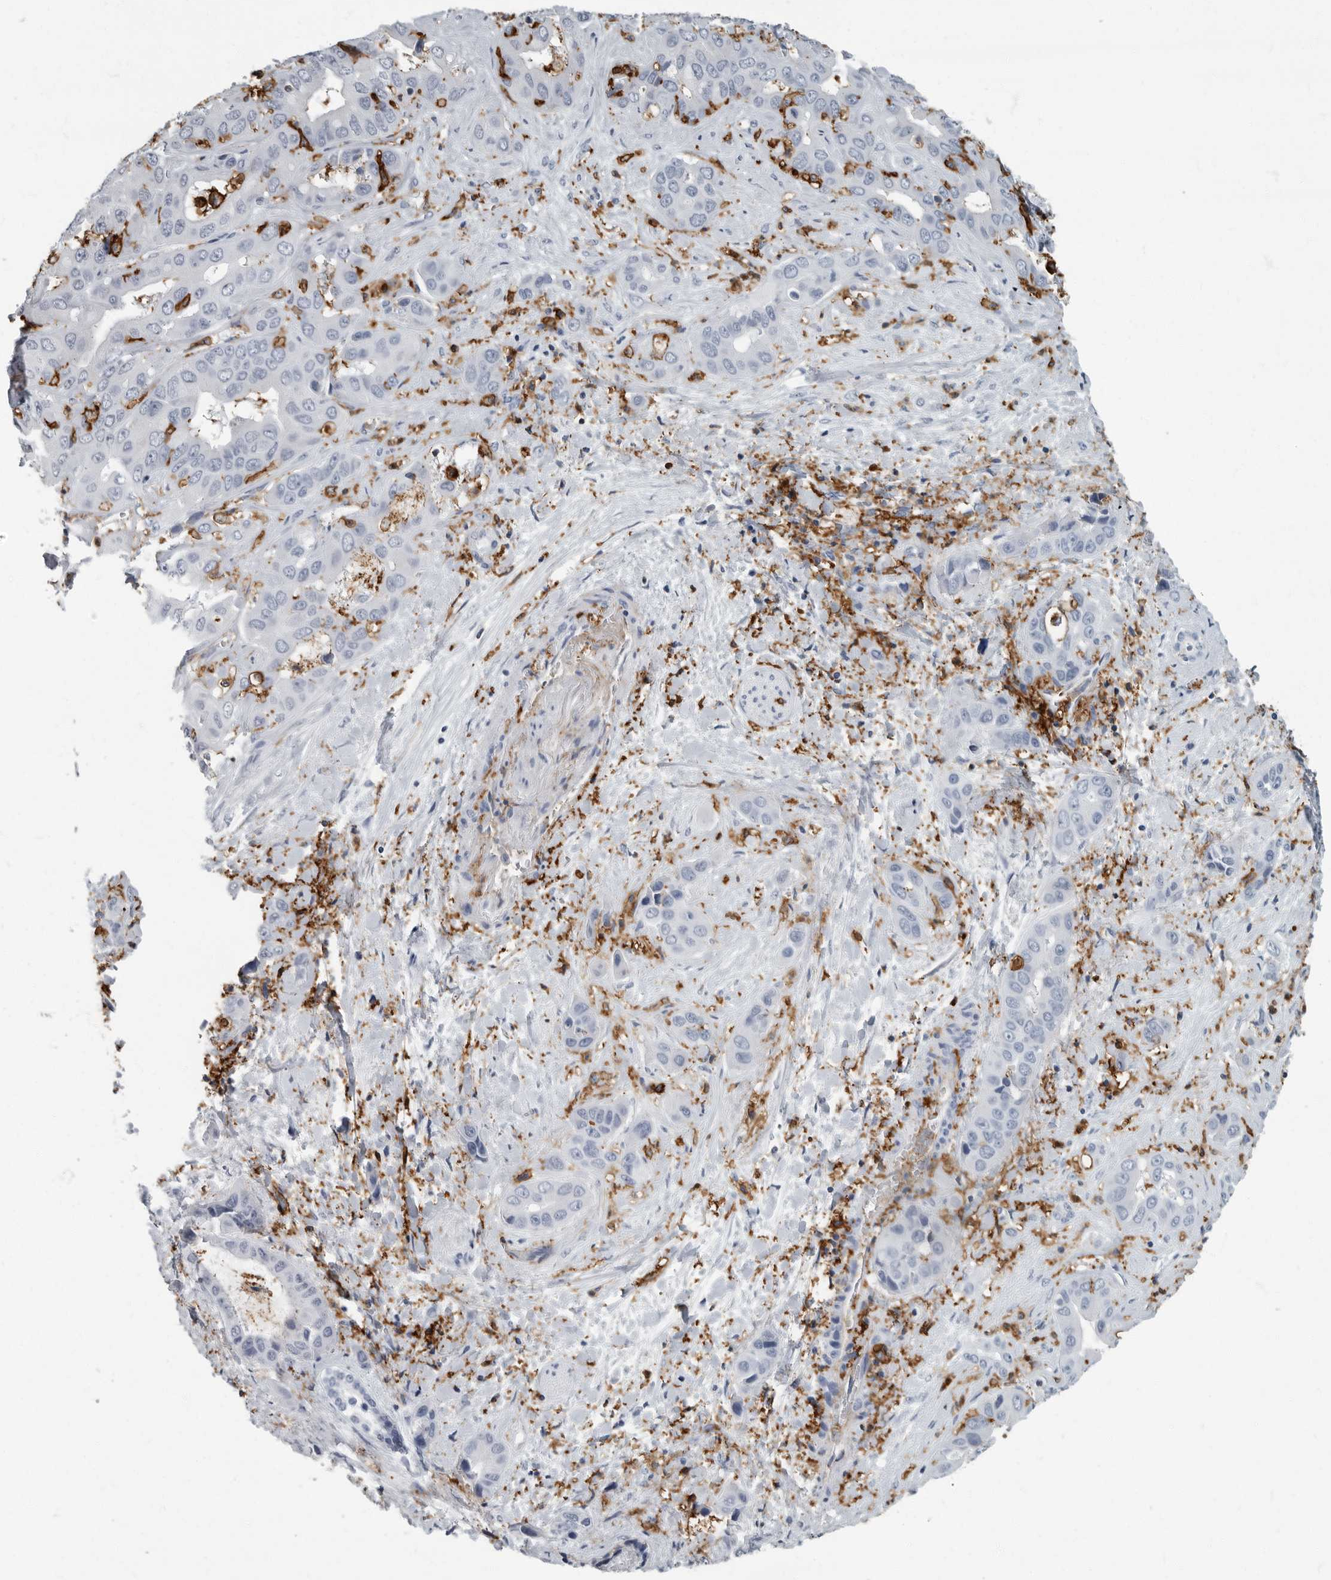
{"staining": {"intensity": "negative", "quantity": "none", "location": "none"}, "tissue": "liver cancer", "cell_type": "Tumor cells", "image_type": "cancer", "snomed": [{"axis": "morphology", "description": "Cholangiocarcinoma"}, {"axis": "topography", "description": "Liver"}], "caption": "Tumor cells are negative for brown protein staining in cholangiocarcinoma (liver). The staining was performed using DAB to visualize the protein expression in brown, while the nuclei were stained in blue with hematoxylin (Magnification: 20x).", "gene": "FCER1G", "patient": {"sex": "female", "age": 52}}